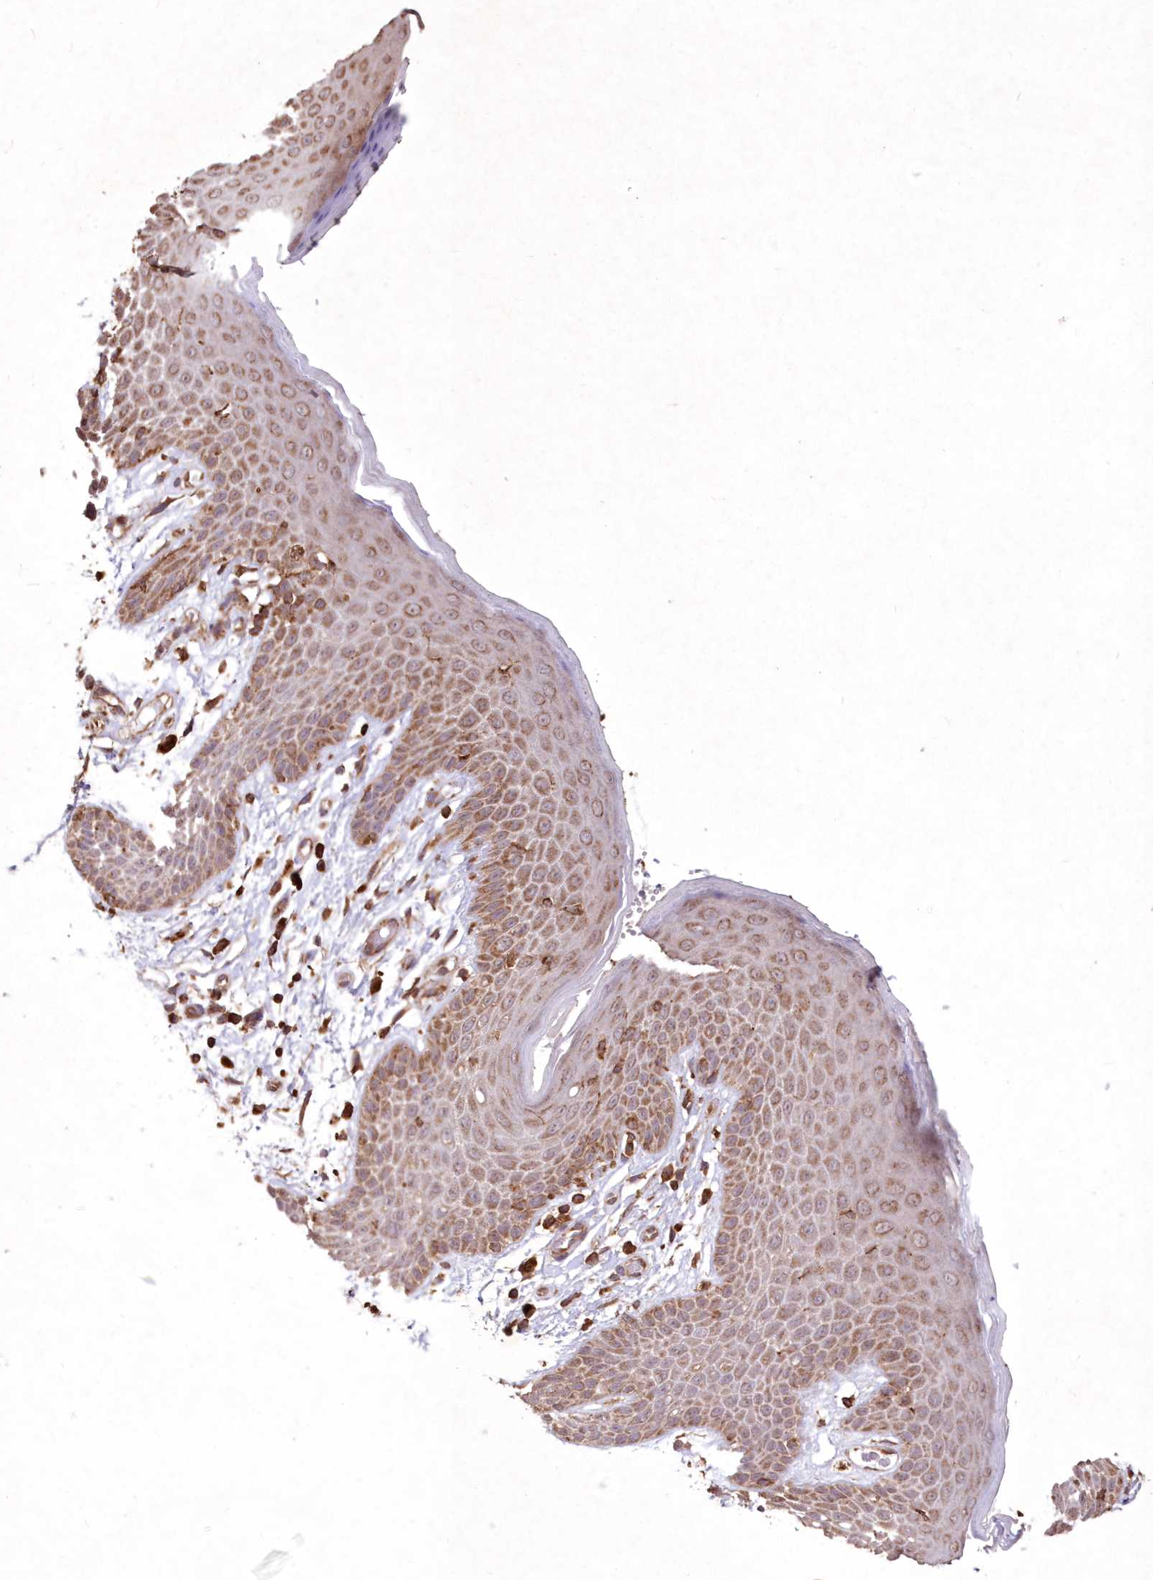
{"staining": {"intensity": "moderate", "quantity": ">75%", "location": "cytoplasmic/membranous"}, "tissue": "skin", "cell_type": "Epidermal cells", "image_type": "normal", "snomed": [{"axis": "morphology", "description": "Normal tissue, NOS"}, {"axis": "topography", "description": "Anal"}], "caption": "Immunohistochemistry of benign skin reveals medium levels of moderate cytoplasmic/membranous staining in about >75% of epidermal cells.", "gene": "TMEM139", "patient": {"sex": "male", "age": 74}}